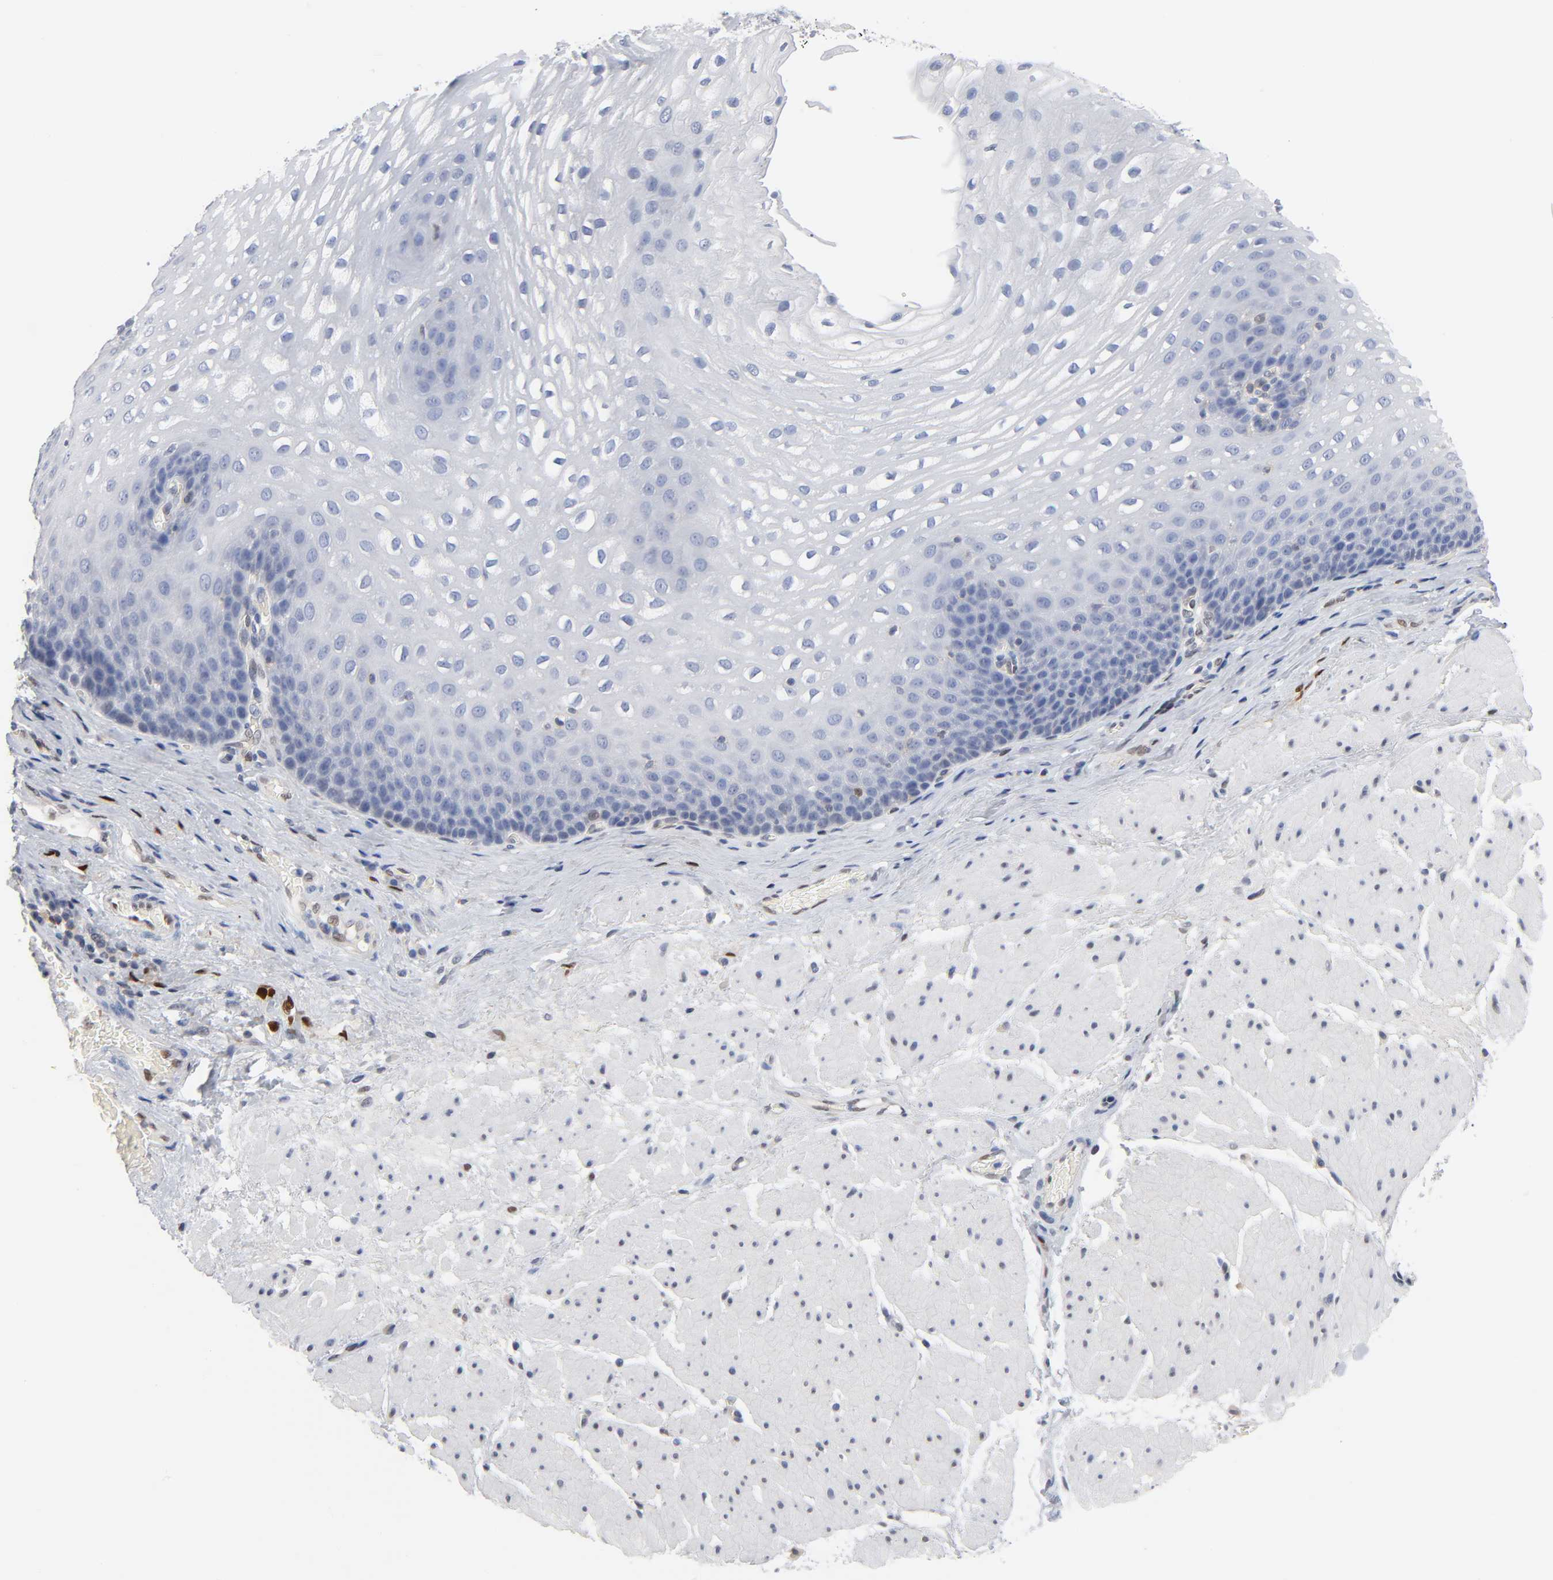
{"staining": {"intensity": "negative", "quantity": "none", "location": "none"}, "tissue": "esophagus", "cell_type": "Squamous epithelial cells", "image_type": "normal", "snomed": [{"axis": "morphology", "description": "Normal tissue, NOS"}, {"axis": "topography", "description": "Esophagus"}], "caption": "This is an immunohistochemistry (IHC) micrograph of unremarkable human esophagus. There is no expression in squamous epithelial cells.", "gene": "NFATC1", "patient": {"sex": "male", "age": 48}}